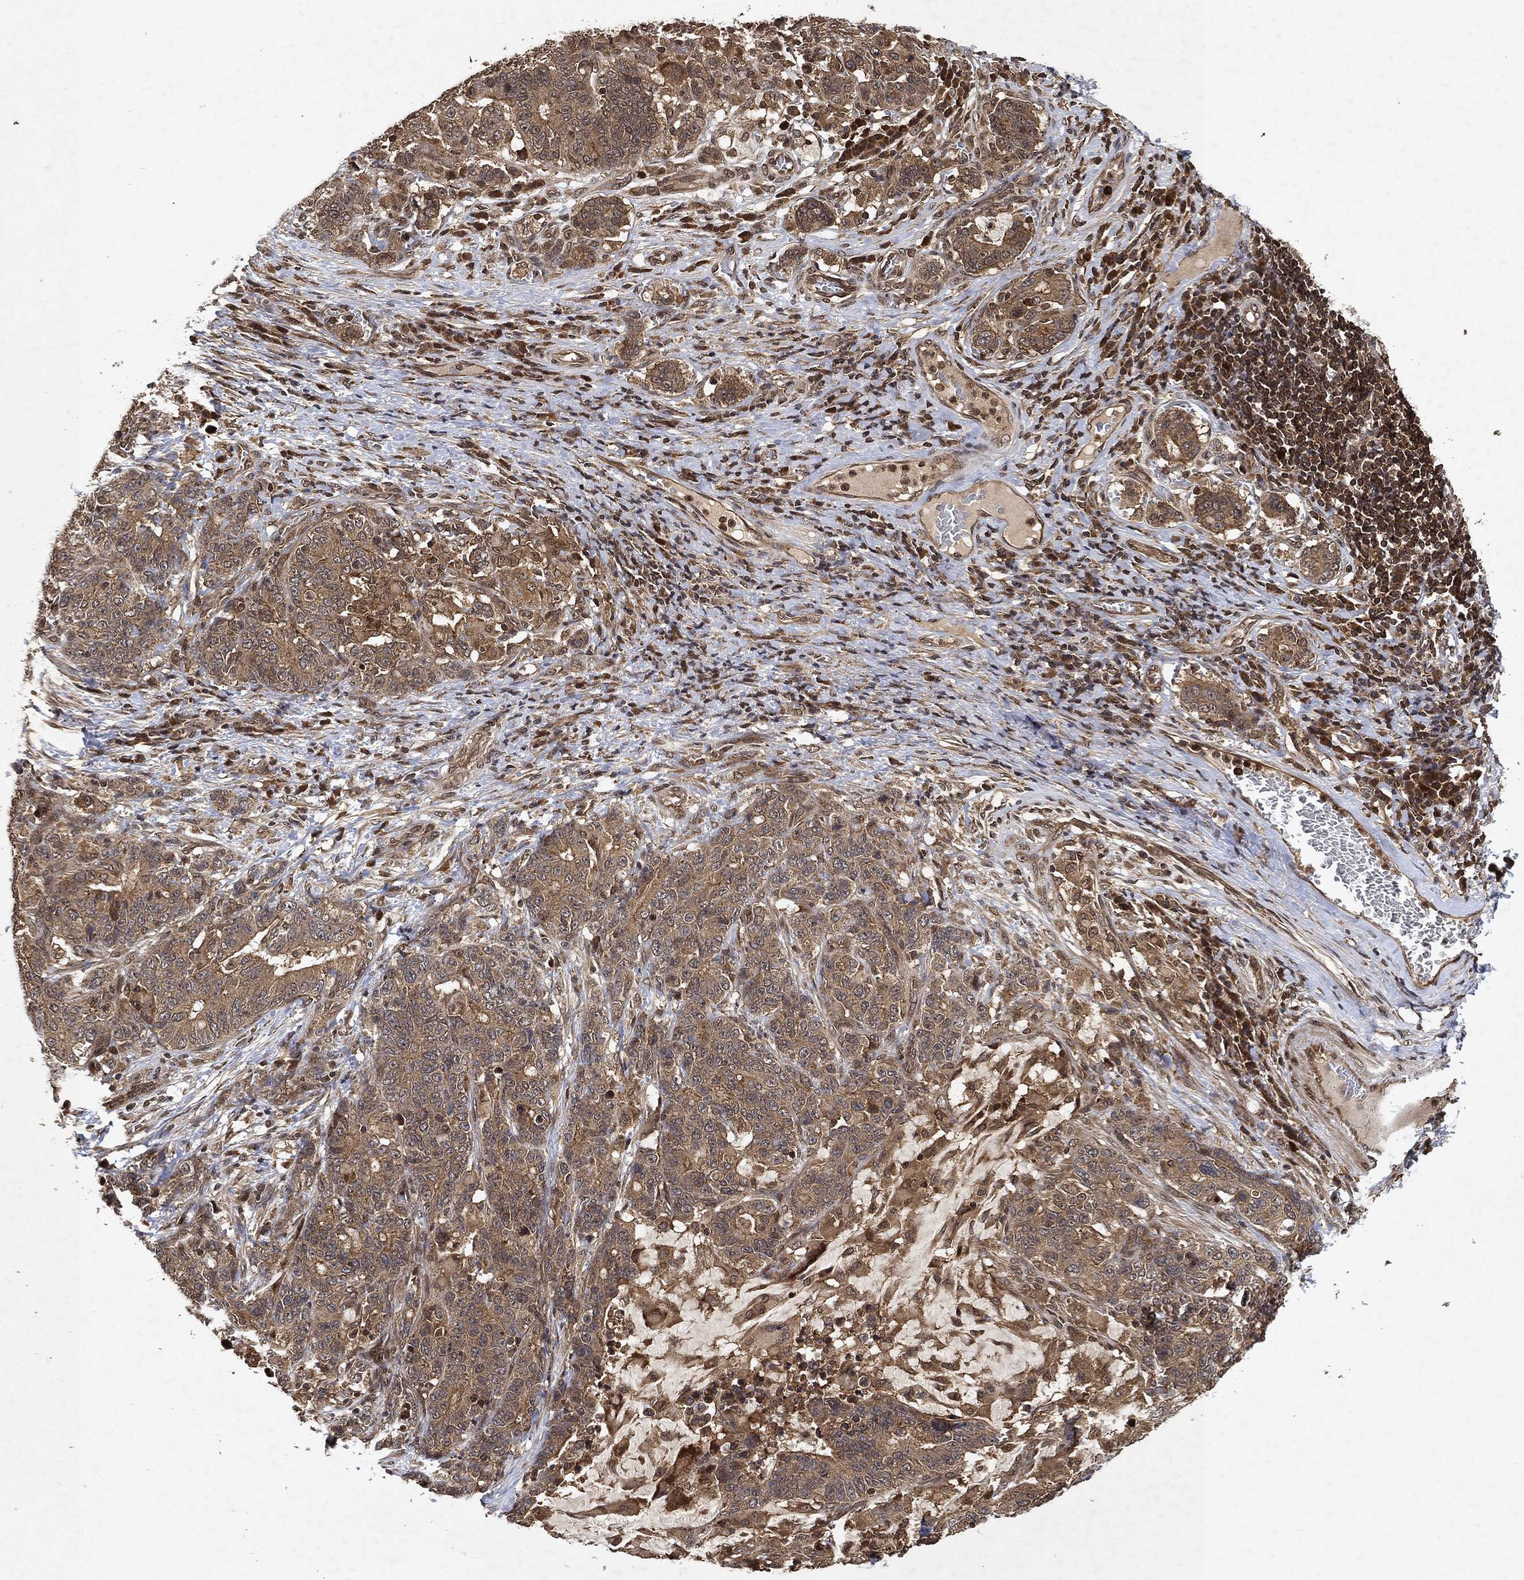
{"staining": {"intensity": "moderate", "quantity": ">75%", "location": "cytoplasmic/membranous"}, "tissue": "stomach cancer", "cell_type": "Tumor cells", "image_type": "cancer", "snomed": [{"axis": "morphology", "description": "Normal tissue, NOS"}, {"axis": "morphology", "description": "Adenocarcinoma, NOS"}, {"axis": "topography", "description": "Stomach"}], "caption": "A photomicrograph showing moderate cytoplasmic/membranous staining in about >75% of tumor cells in stomach cancer (adenocarcinoma), as visualized by brown immunohistochemical staining.", "gene": "ZNF226", "patient": {"sex": "female", "age": 64}}